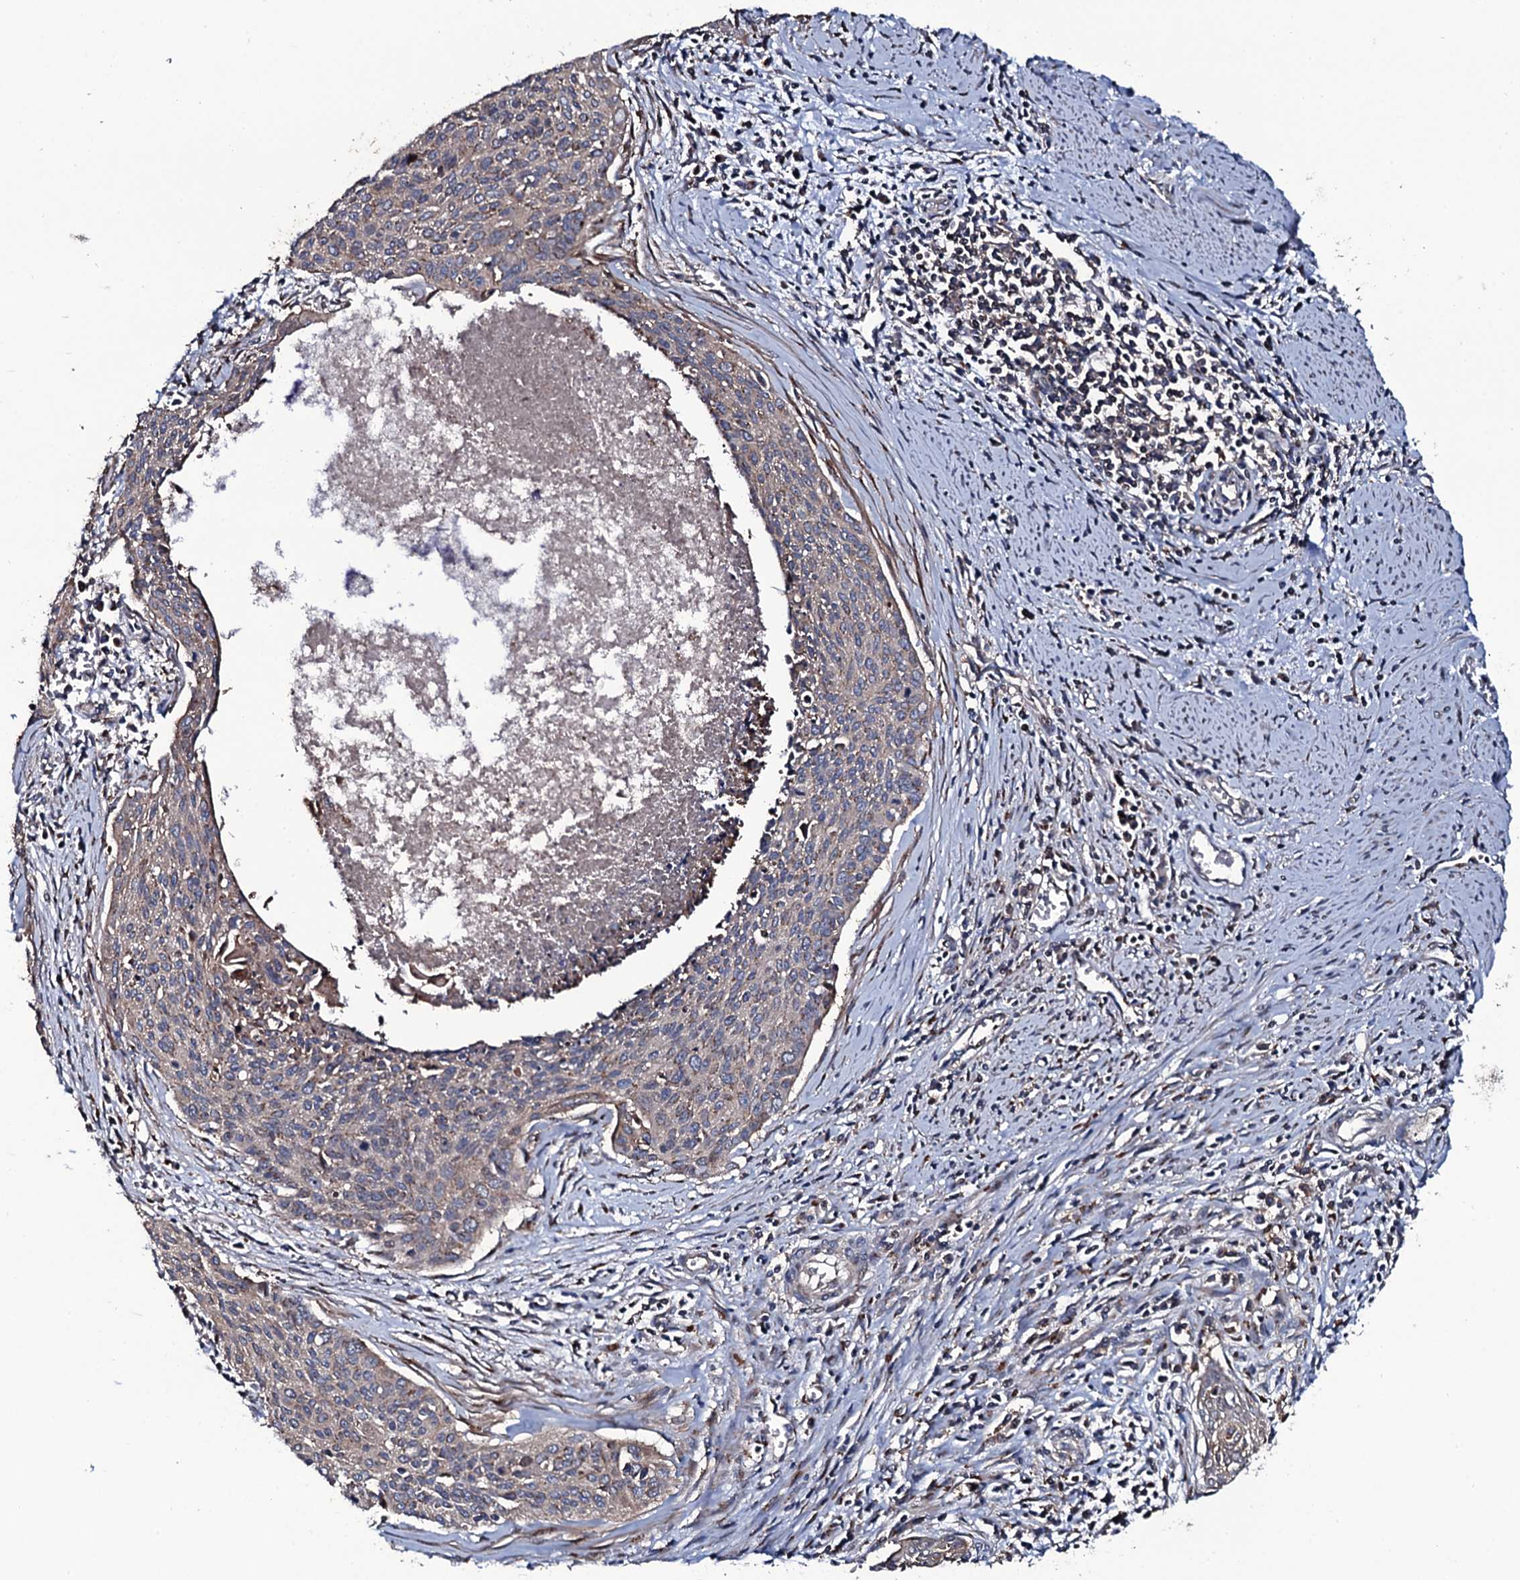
{"staining": {"intensity": "weak", "quantity": "25%-75%", "location": "cytoplasmic/membranous"}, "tissue": "cervical cancer", "cell_type": "Tumor cells", "image_type": "cancer", "snomed": [{"axis": "morphology", "description": "Squamous cell carcinoma, NOS"}, {"axis": "topography", "description": "Cervix"}], "caption": "Weak cytoplasmic/membranous staining for a protein is appreciated in about 25%-75% of tumor cells of cervical cancer (squamous cell carcinoma) using immunohistochemistry.", "gene": "PLET1", "patient": {"sex": "female", "age": 55}}